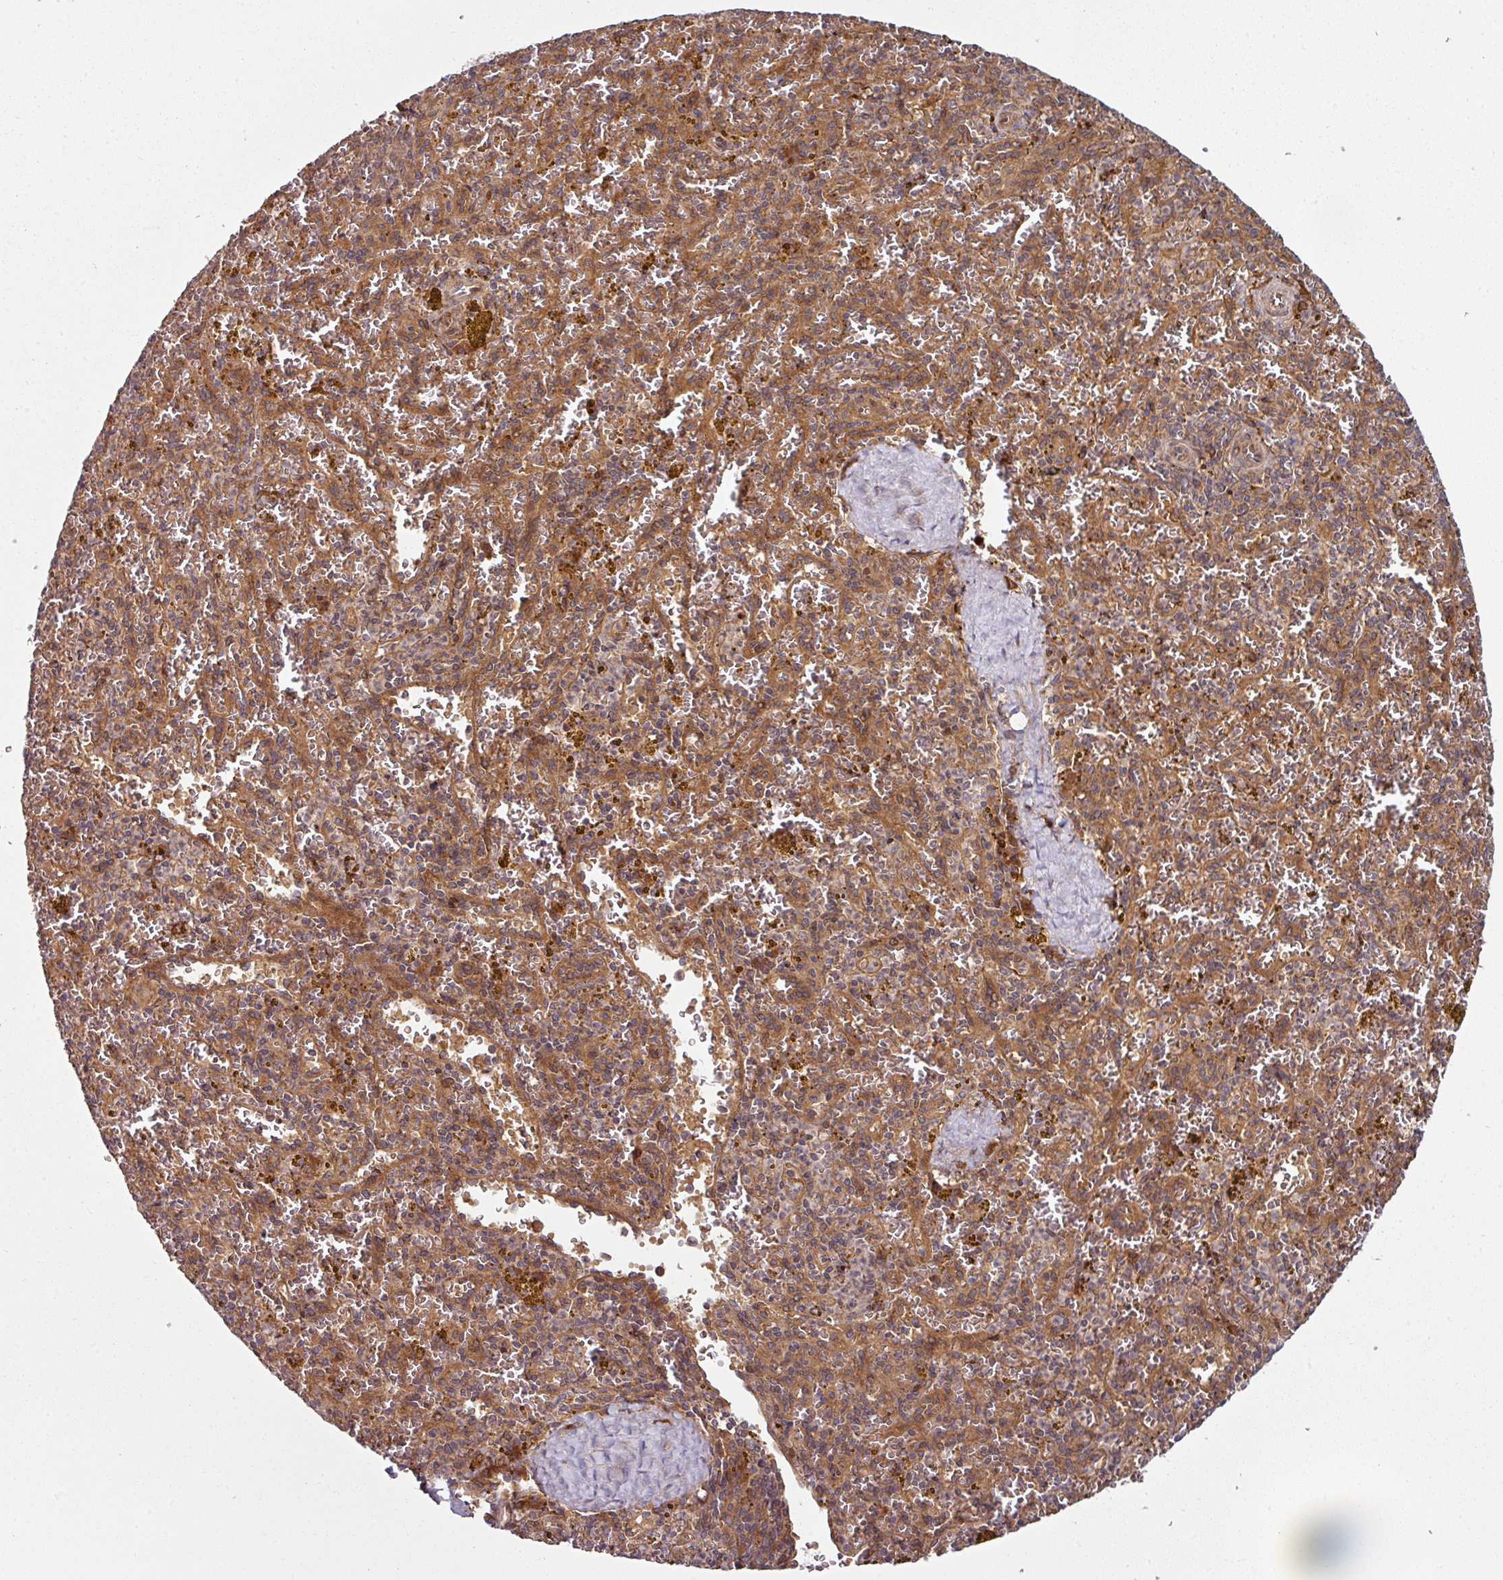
{"staining": {"intensity": "moderate", "quantity": ">75%", "location": "cytoplasmic/membranous"}, "tissue": "spleen", "cell_type": "Cells in red pulp", "image_type": "normal", "snomed": [{"axis": "morphology", "description": "Normal tissue, NOS"}, {"axis": "topography", "description": "Spleen"}], "caption": "High-power microscopy captured an immunohistochemistry micrograph of benign spleen, revealing moderate cytoplasmic/membranous staining in about >75% of cells in red pulp.", "gene": "RAB5A", "patient": {"sex": "male", "age": 57}}